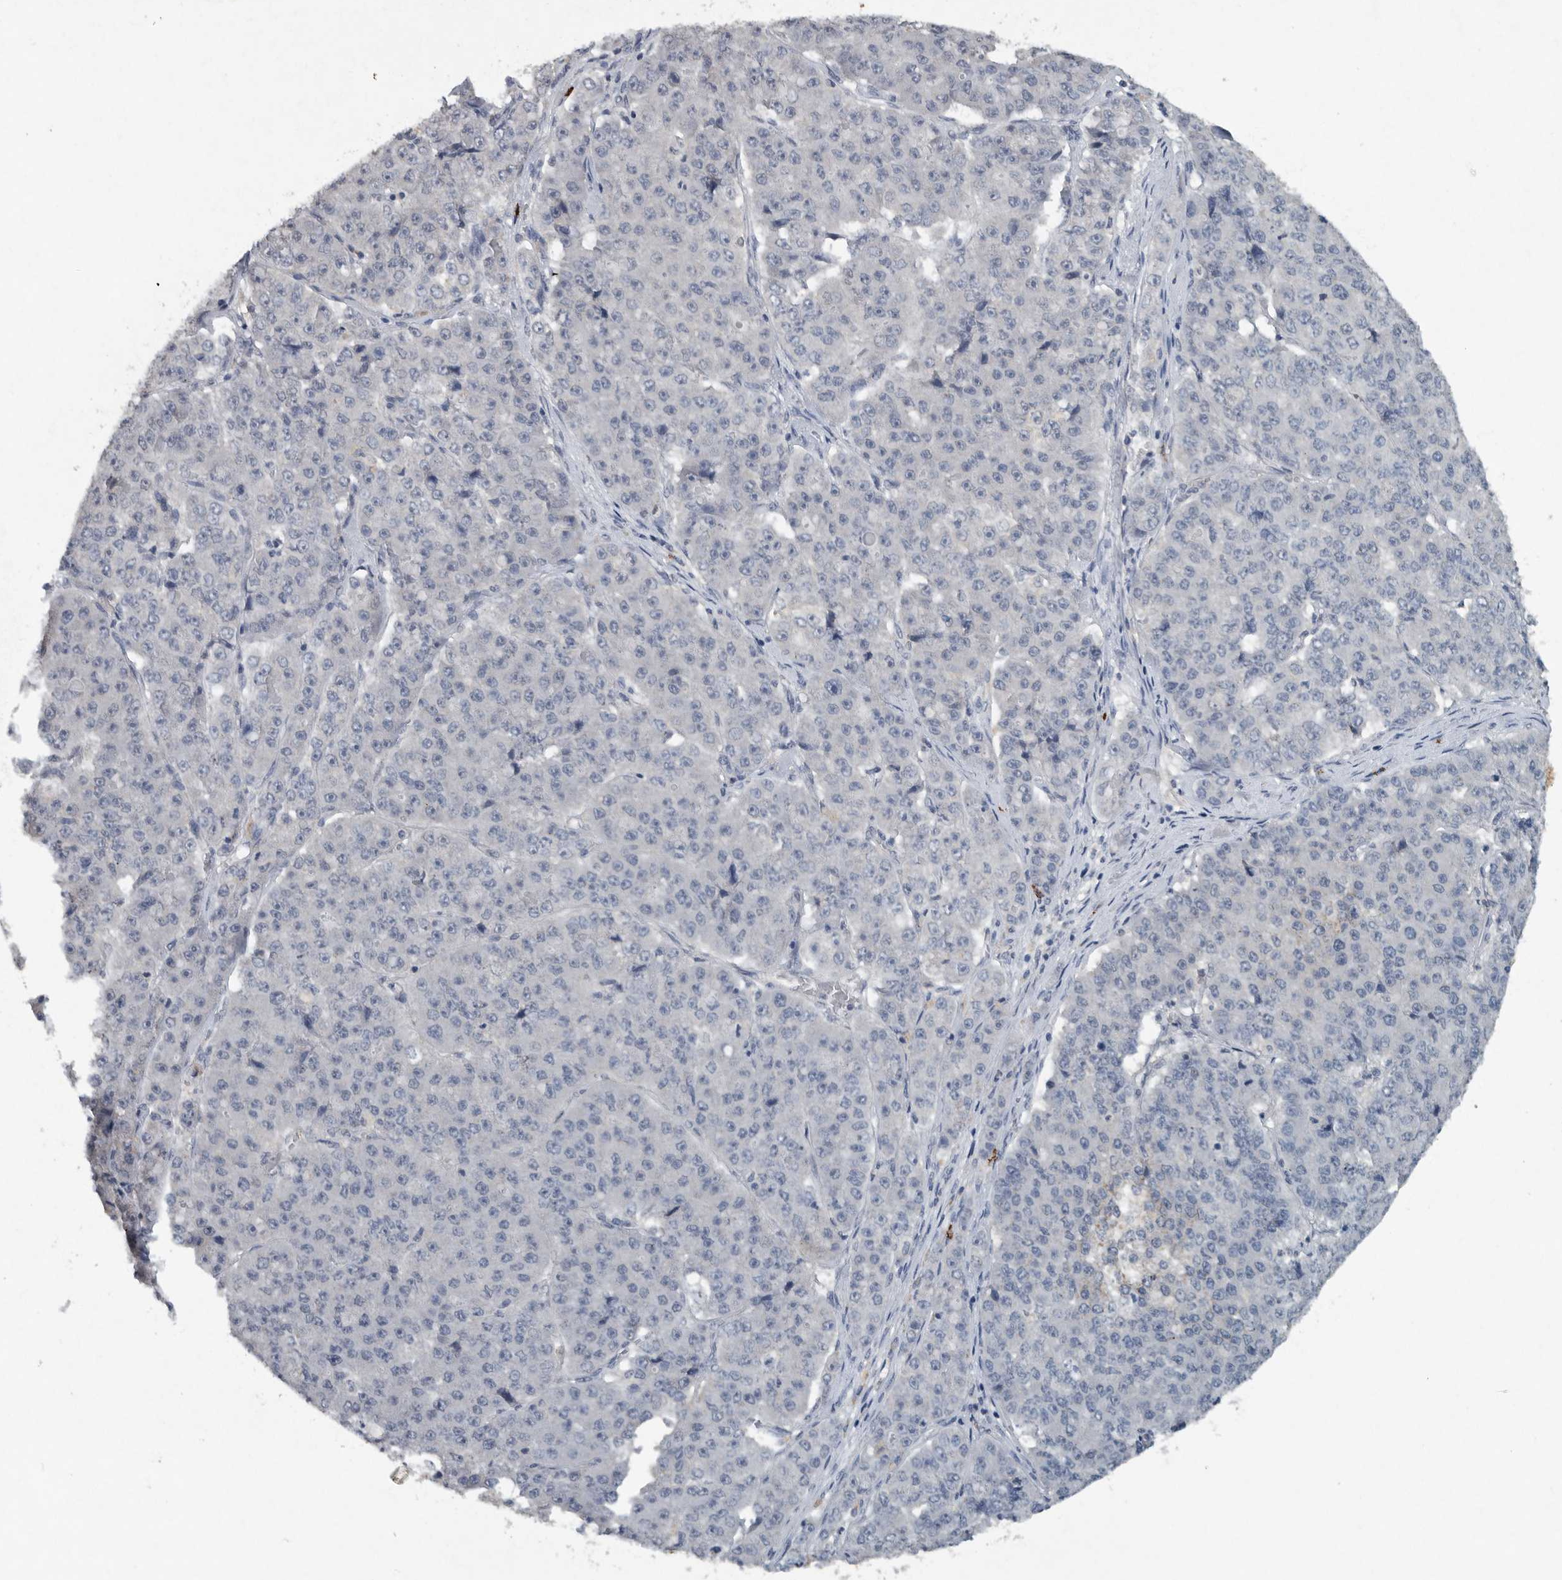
{"staining": {"intensity": "negative", "quantity": "none", "location": "none"}, "tissue": "pancreatic cancer", "cell_type": "Tumor cells", "image_type": "cancer", "snomed": [{"axis": "morphology", "description": "Adenocarcinoma, NOS"}, {"axis": "topography", "description": "Pancreas"}], "caption": "Tumor cells are negative for protein expression in human pancreatic adenocarcinoma. Nuclei are stained in blue.", "gene": "IL20", "patient": {"sex": "male", "age": 50}}